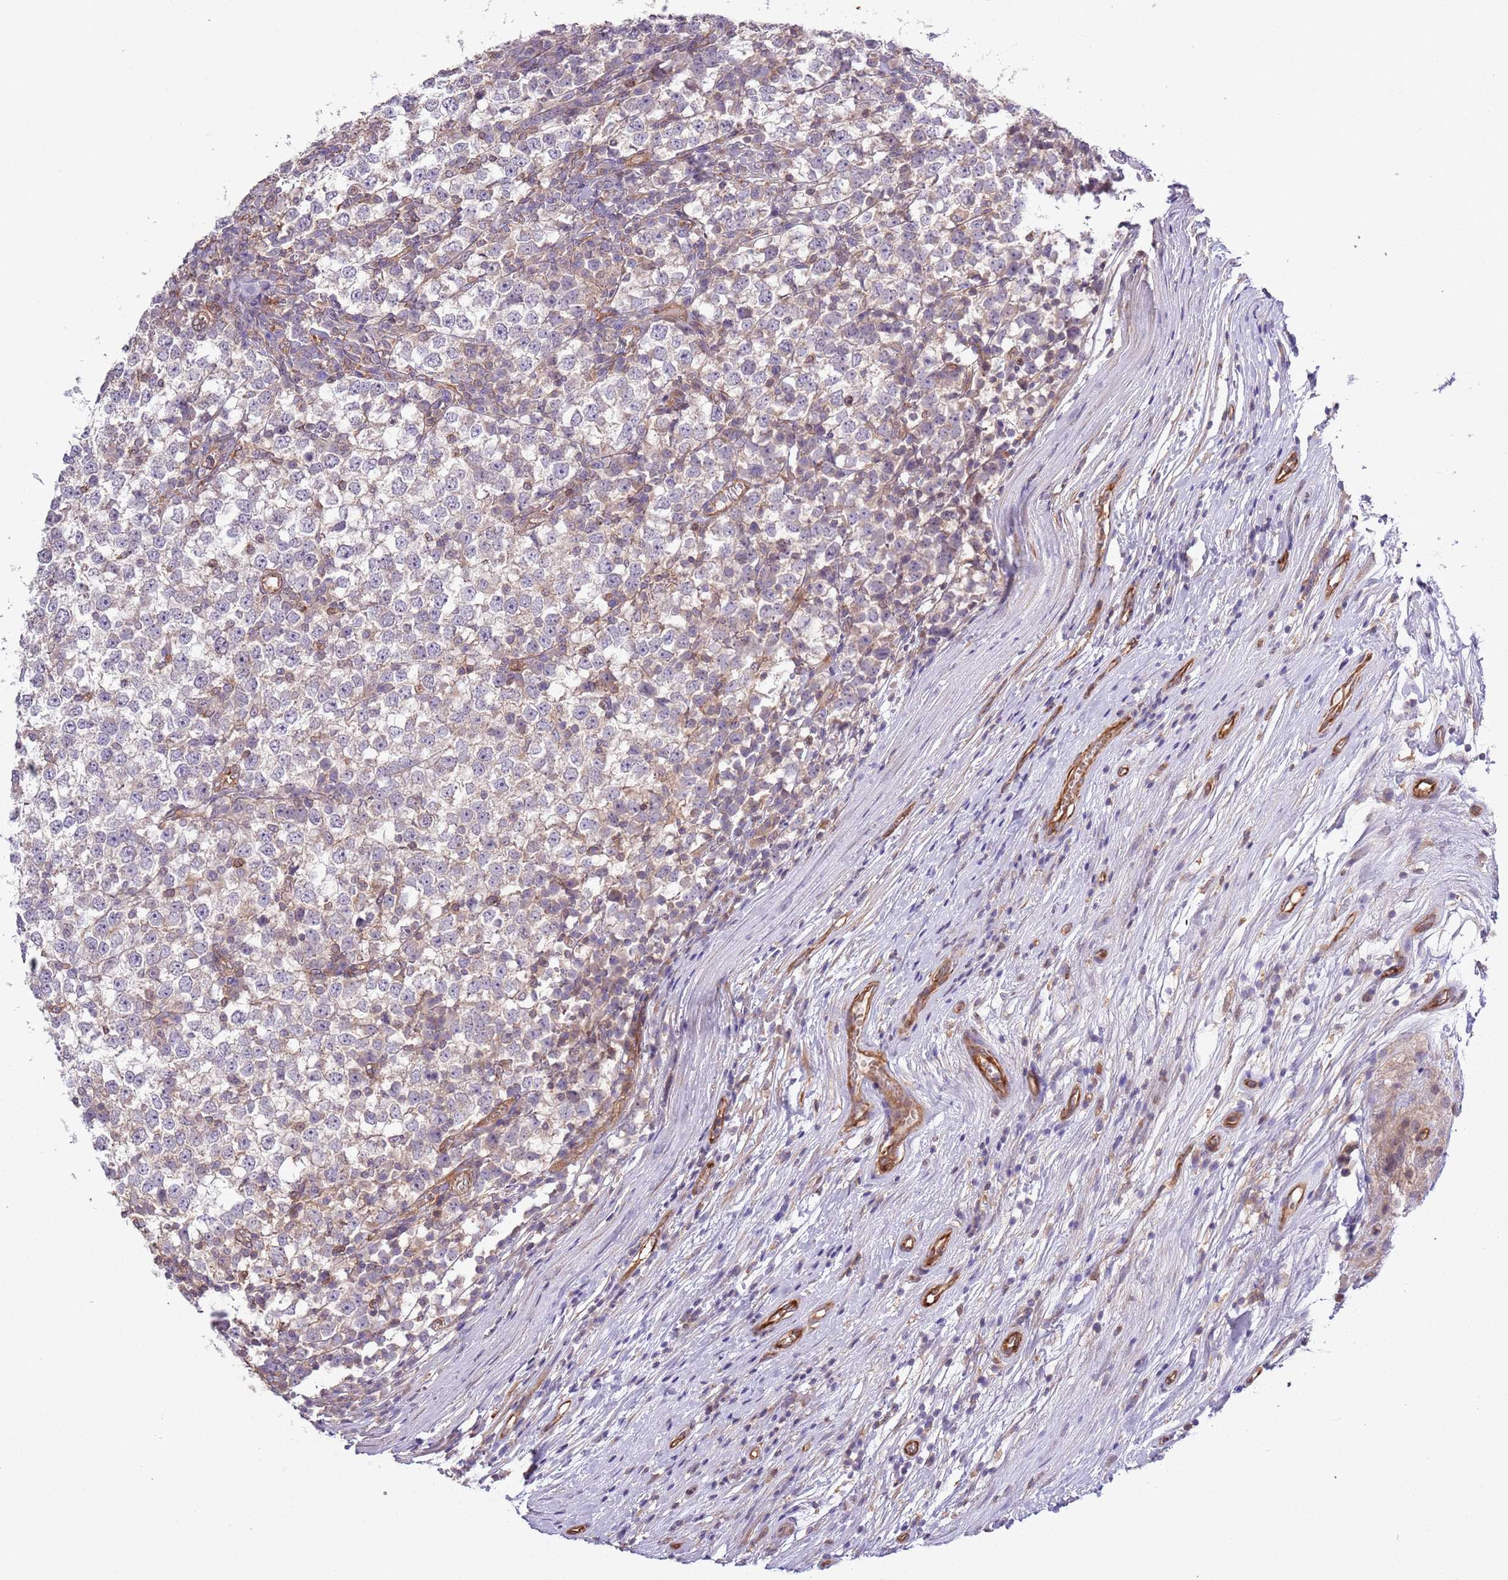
{"staining": {"intensity": "negative", "quantity": "none", "location": "none"}, "tissue": "testis cancer", "cell_type": "Tumor cells", "image_type": "cancer", "snomed": [{"axis": "morphology", "description": "Seminoma, NOS"}, {"axis": "topography", "description": "Testis"}], "caption": "Tumor cells are negative for protein expression in human testis seminoma. Brightfield microscopy of immunohistochemistry stained with DAB (brown) and hematoxylin (blue), captured at high magnification.", "gene": "LPIN2", "patient": {"sex": "male", "age": 65}}